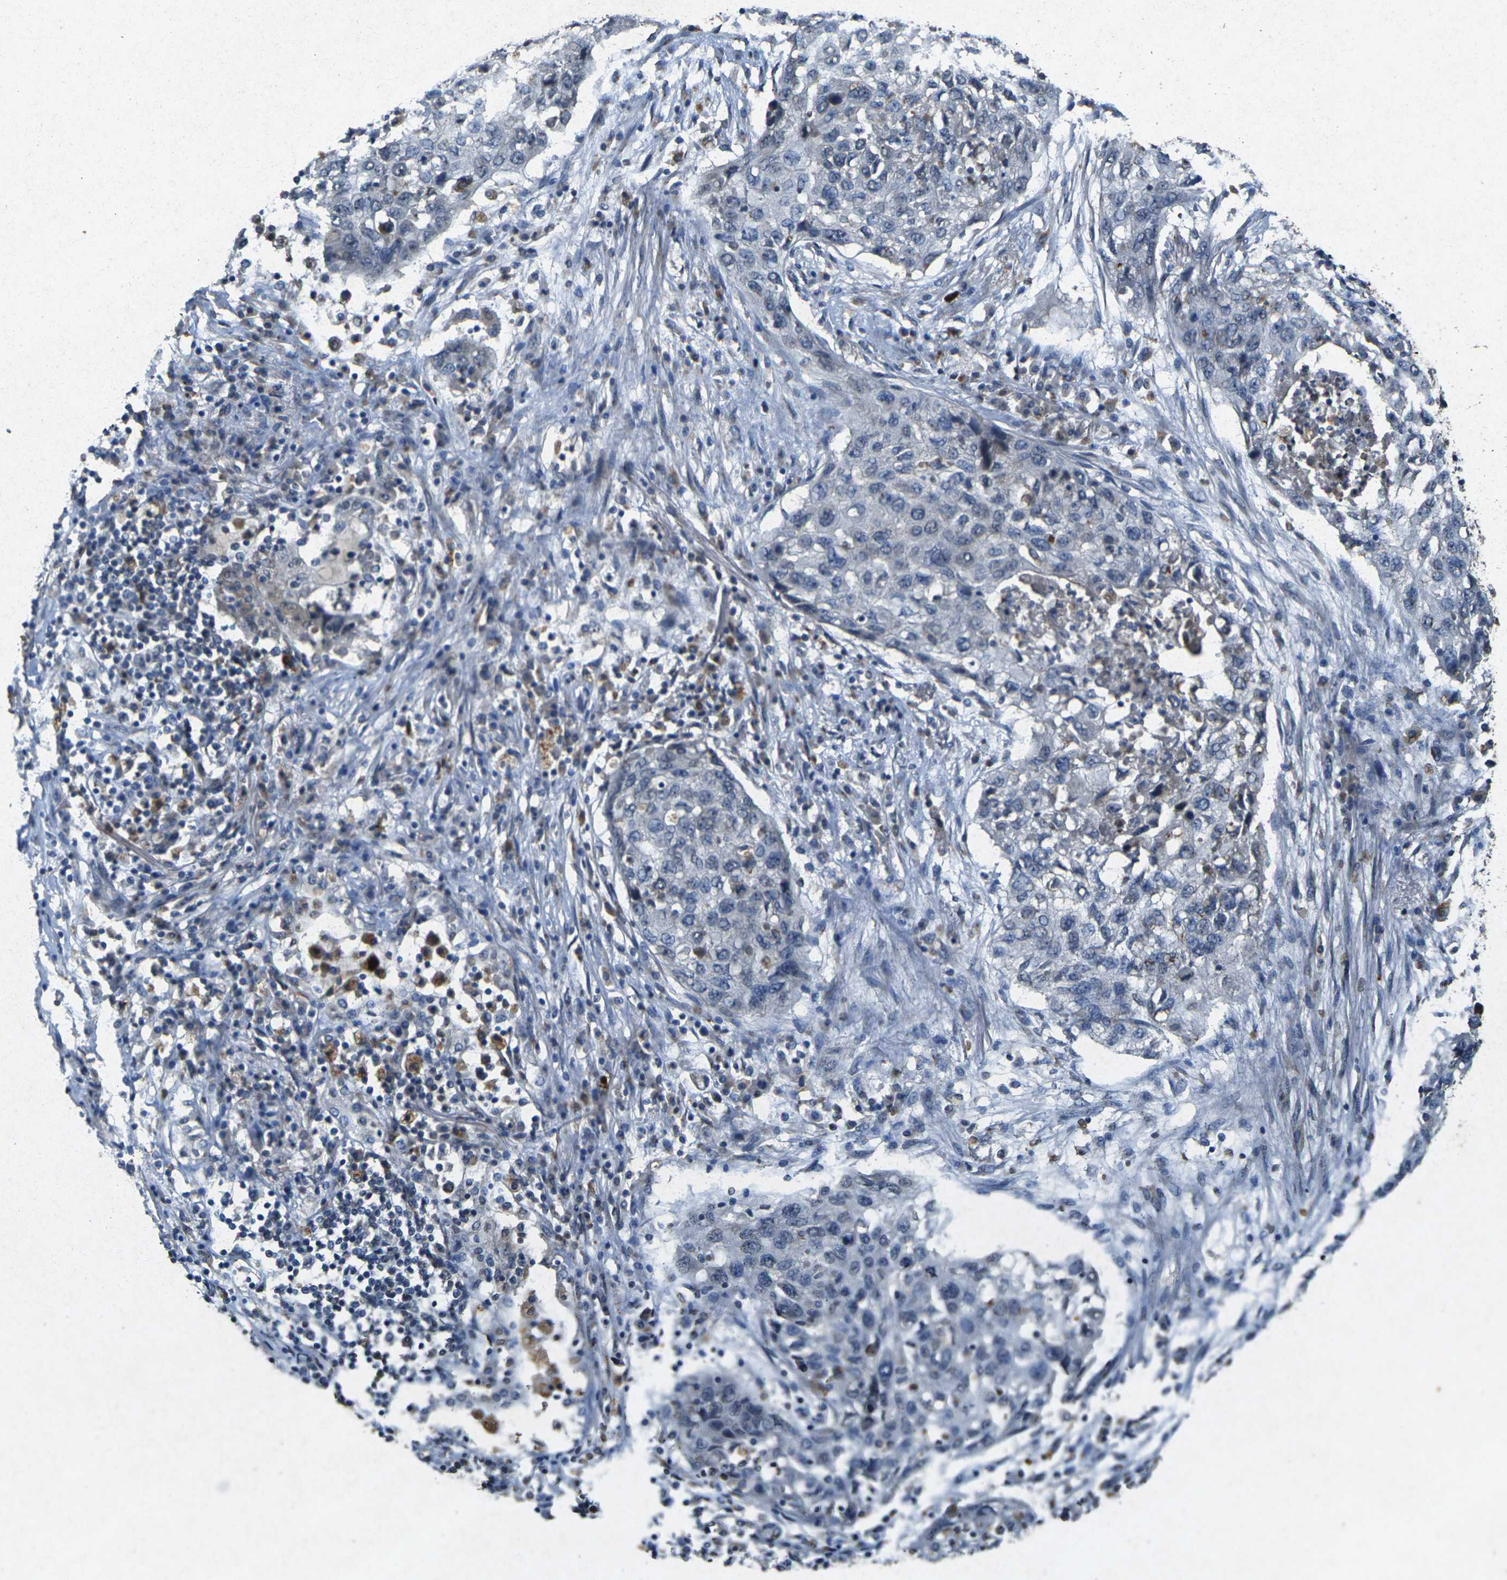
{"staining": {"intensity": "negative", "quantity": "none", "location": "none"}, "tissue": "lung cancer", "cell_type": "Tumor cells", "image_type": "cancer", "snomed": [{"axis": "morphology", "description": "Squamous cell carcinoma, NOS"}, {"axis": "topography", "description": "Lung"}], "caption": "Human lung squamous cell carcinoma stained for a protein using immunohistochemistry demonstrates no positivity in tumor cells.", "gene": "RGMA", "patient": {"sex": "female", "age": 63}}